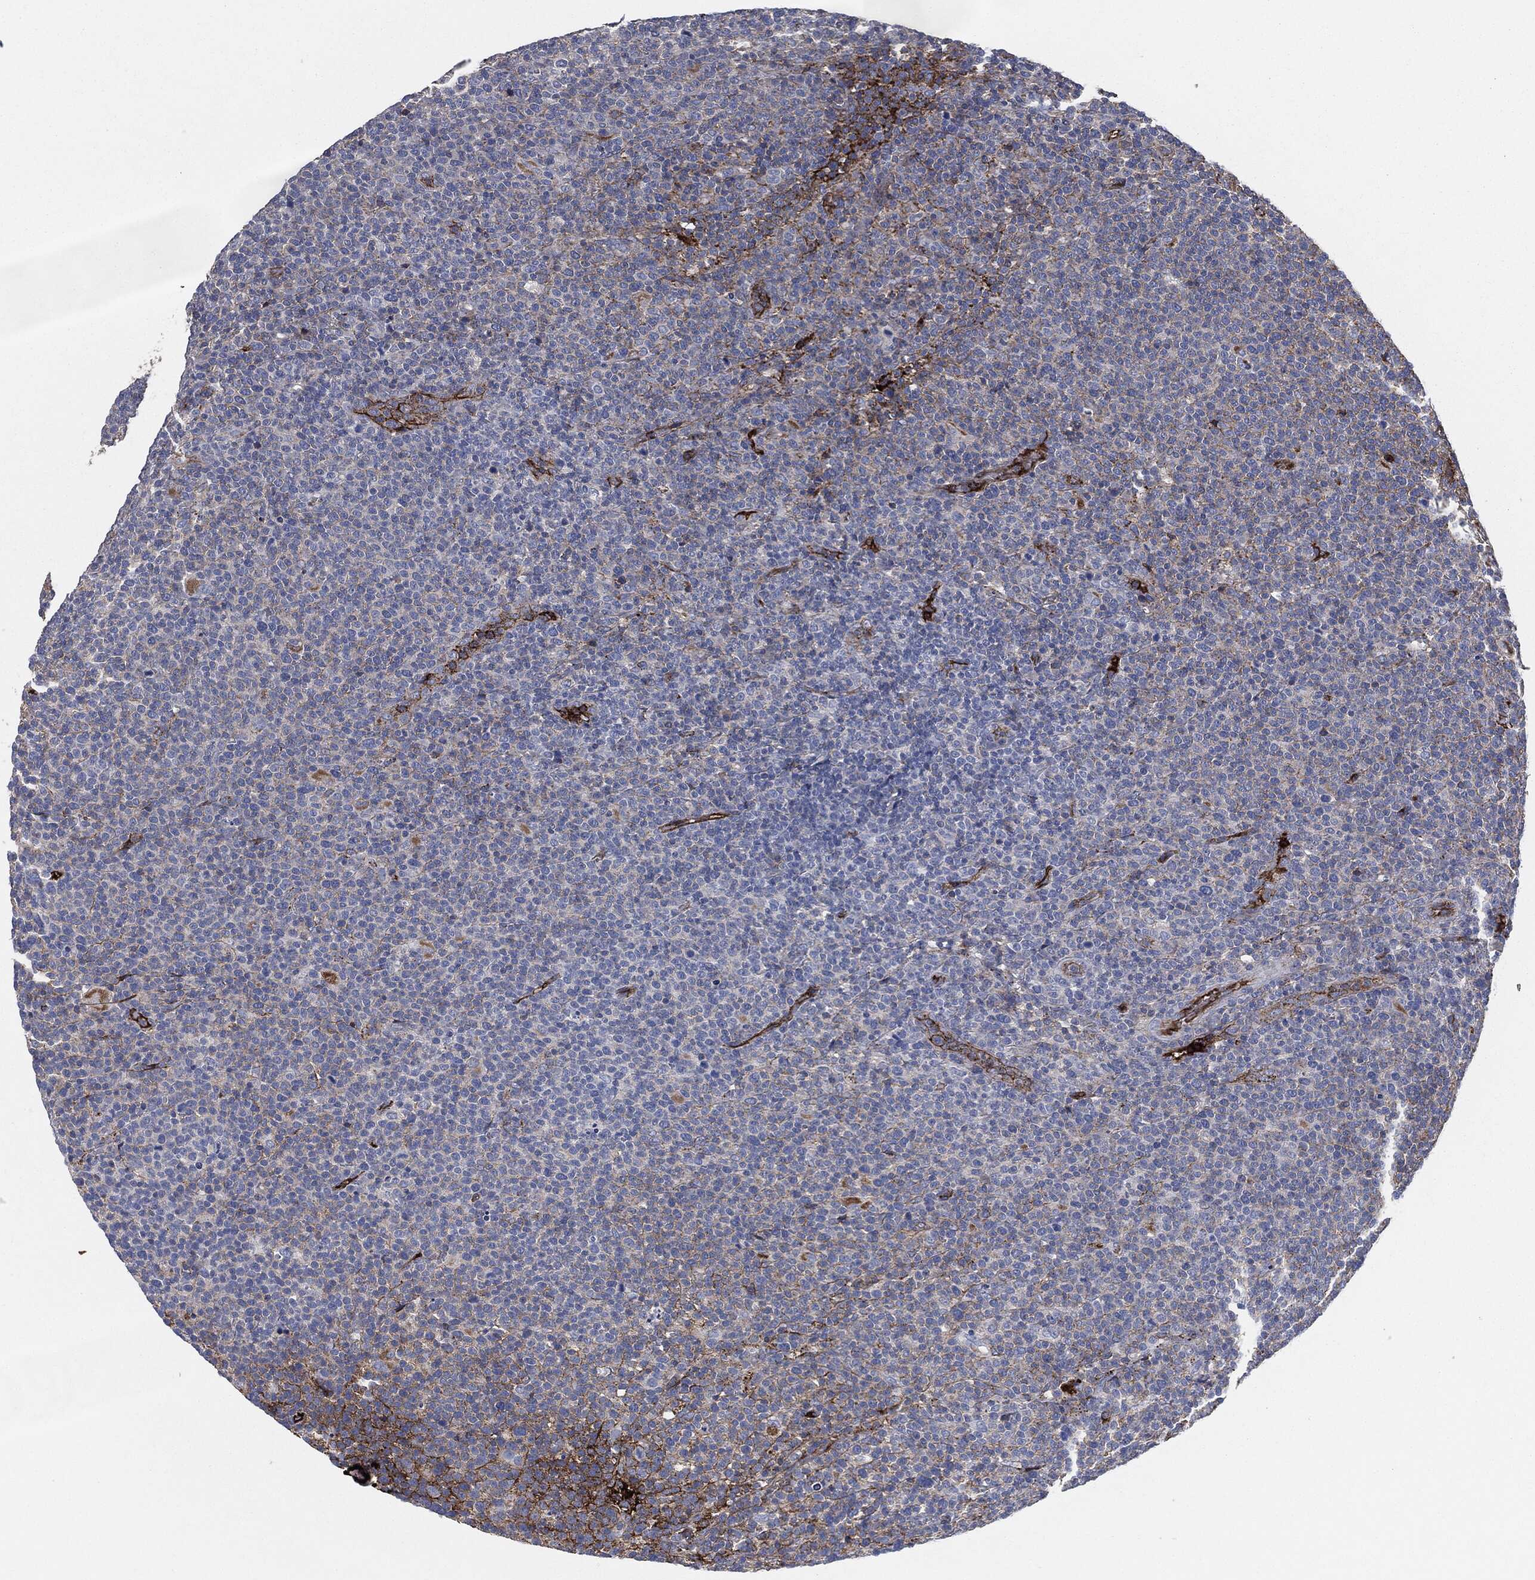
{"staining": {"intensity": "negative", "quantity": "none", "location": "none"}, "tissue": "lymphoma", "cell_type": "Tumor cells", "image_type": "cancer", "snomed": [{"axis": "morphology", "description": "Malignant lymphoma, non-Hodgkin's type, High grade"}, {"axis": "topography", "description": "Lymph node"}], "caption": "This is an immunohistochemistry (IHC) histopathology image of human malignant lymphoma, non-Hodgkin's type (high-grade). There is no positivity in tumor cells.", "gene": "APOB", "patient": {"sex": "male", "age": 61}}